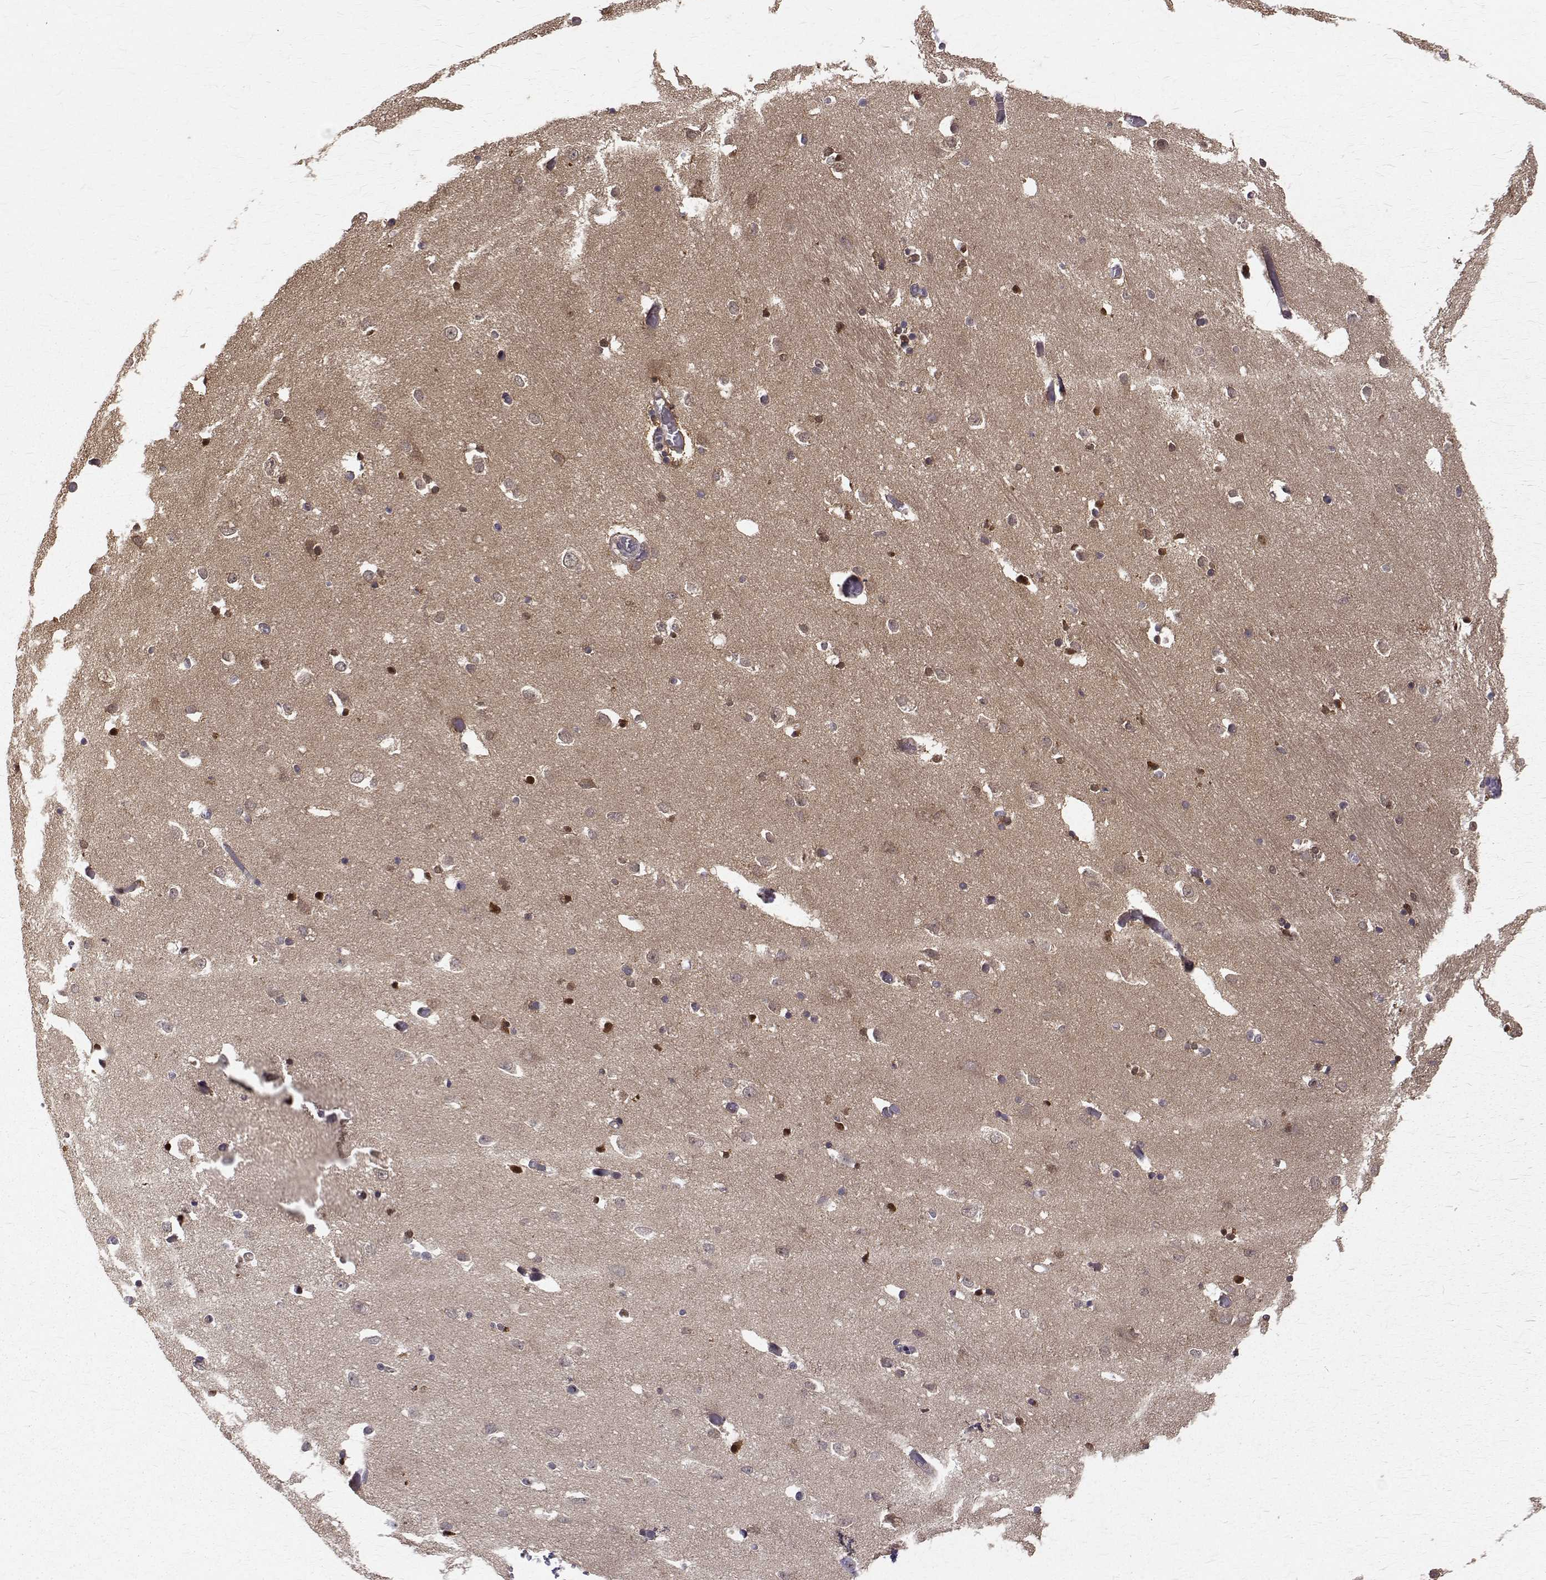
{"staining": {"intensity": "strong", "quantity": "<25%", "location": "nuclear"}, "tissue": "caudate", "cell_type": "Glial cells", "image_type": "normal", "snomed": [{"axis": "morphology", "description": "Normal tissue, NOS"}, {"axis": "topography", "description": "Lateral ventricle wall"}, {"axis": "topography", "description": "Hippocampus"}], "caption": "Unremarkable caudate demonstrates strong nuclear expression in approximately <25% of glial cells.", "gene": "NIF3L1", "patient": {"sex": "female", "age": 63}}